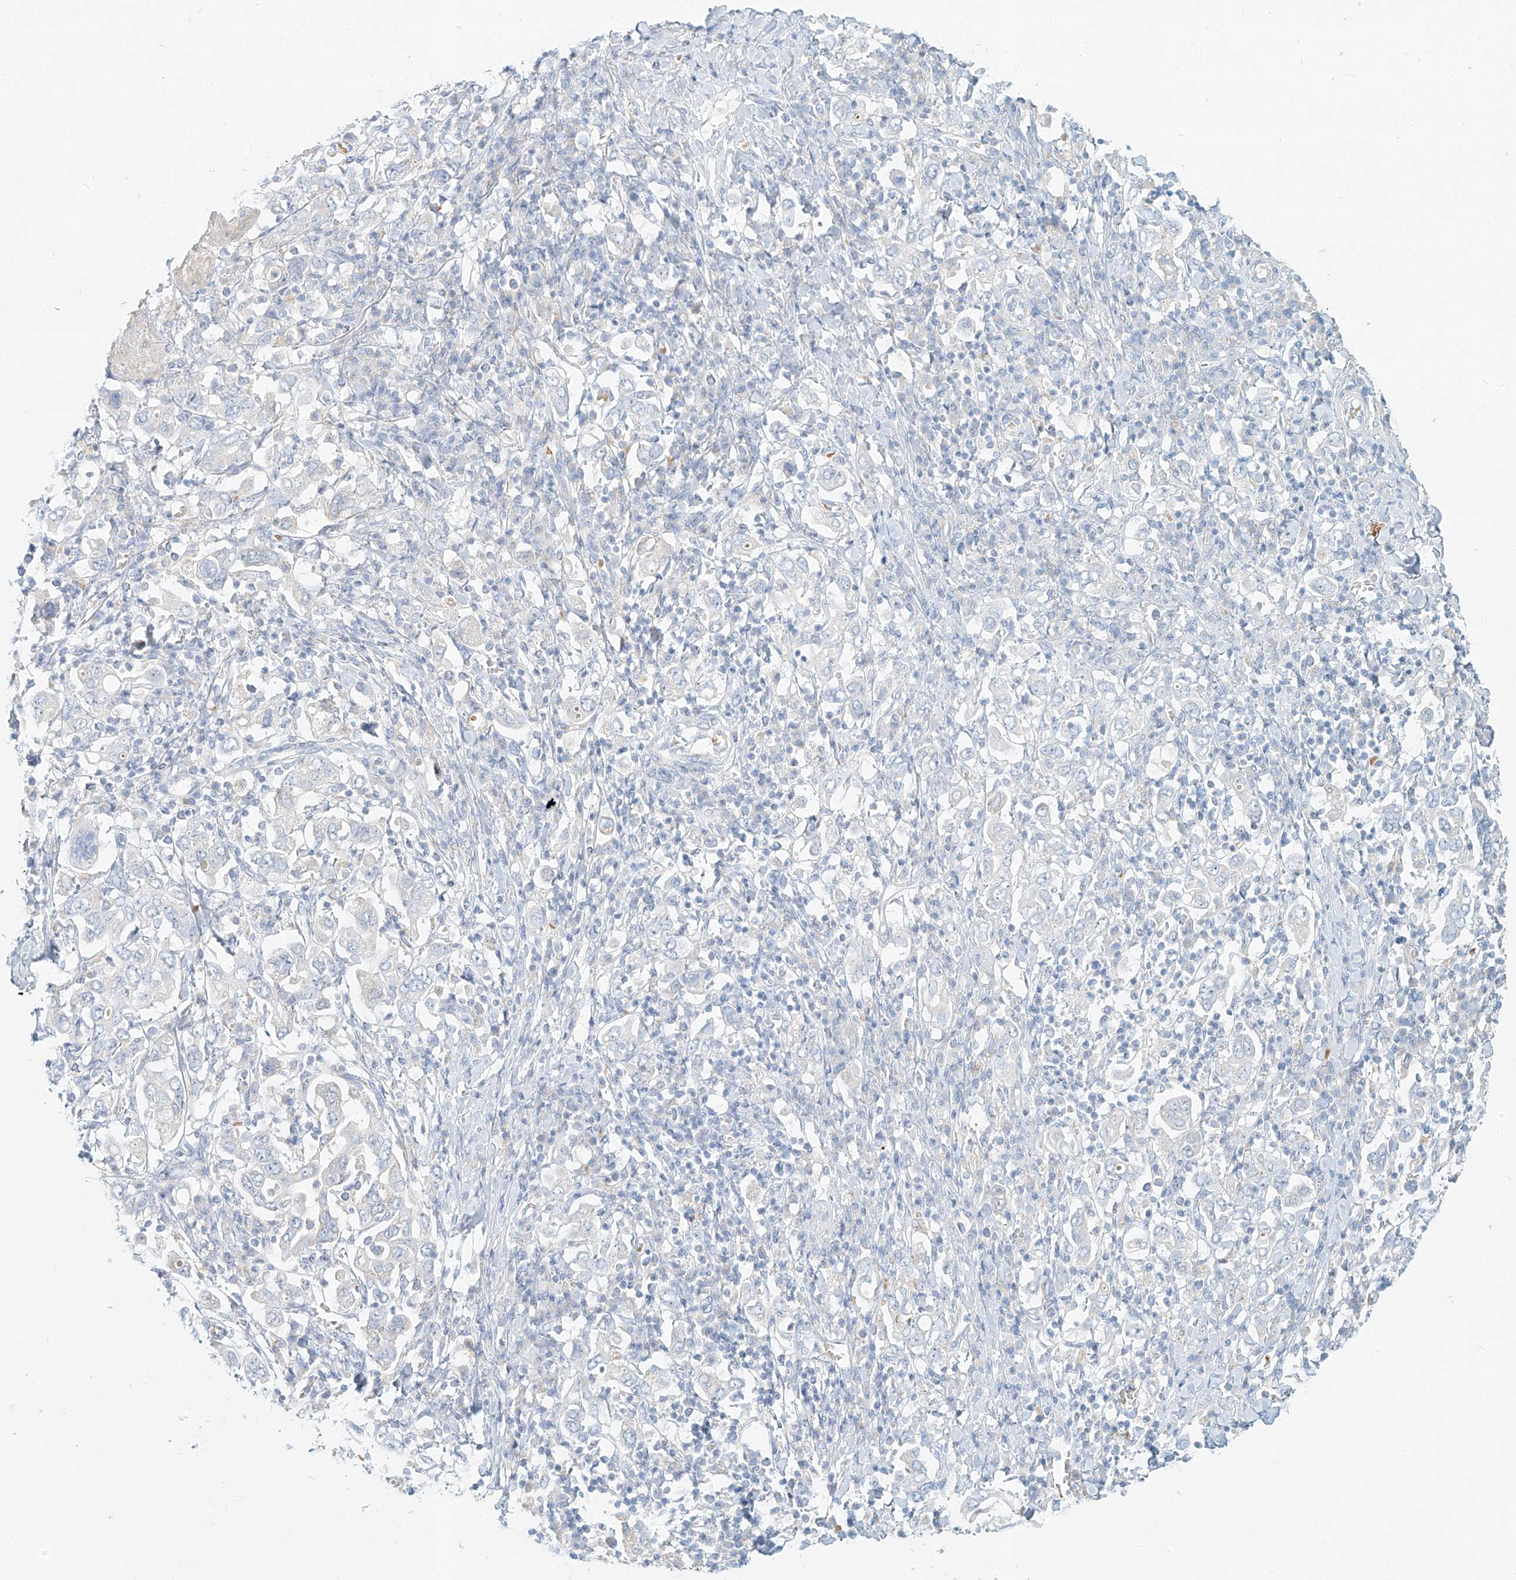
{"staining": {"intensity": "negative", "quantity": "none", "location": "none"}, "tissue": "stomach cancer", "cell_type": "Tumor cells", "image_type": "cancer", "snomed": [{"axis": "morphology", "description": "Adenocarcinoma, NOS"}, {"axis": "topography", "description": "Stomach, upper"}], "caption": "Tumor cells are negative for protein expression in human stomach adenocarcinoma.", "gene": "PGC", "patient": {"sex": "male", "age": 62}}